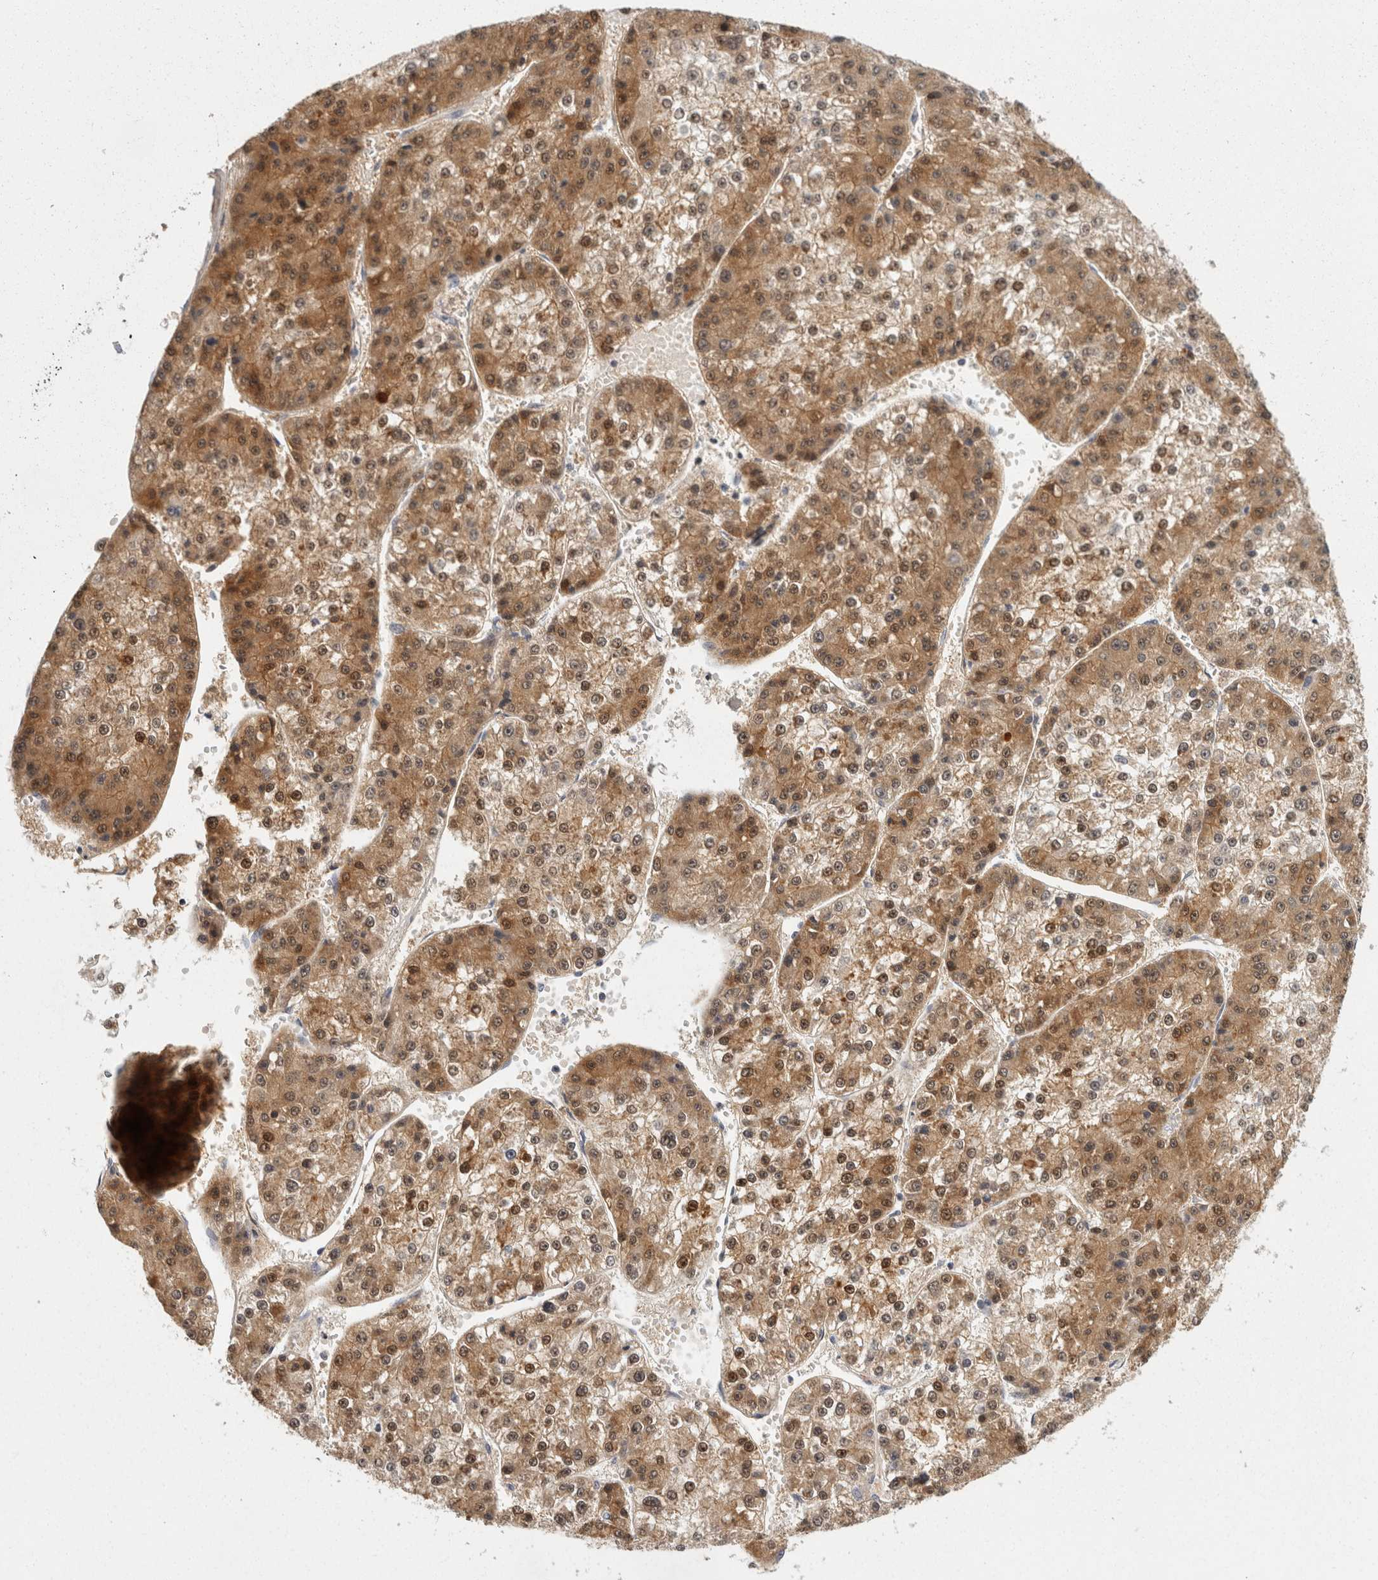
{"staining": {"intensity": "moderate", "quantity": ">75%", "location": "cytoplasmic/membranous,nuclear"}, "tissue": "liver cancer", "cell_type": "Tumor cells", "image_type": "cancer", "snomed": [{"axis": "morphology", "description": "Carcinoma, Hepatocellular, NOS"}, {"axis": "topography", "description": "Liver"}], "caption": "Approximately >75% of tumor cells in human hepatocellular carcinoma (liver) show moderate cytoplasmic/membranous and nuclear protein positivity as visualized by brown immunohistochemical staining.", "gene": "ACAT2", "patient": {"sex": "female", "age": 73}}